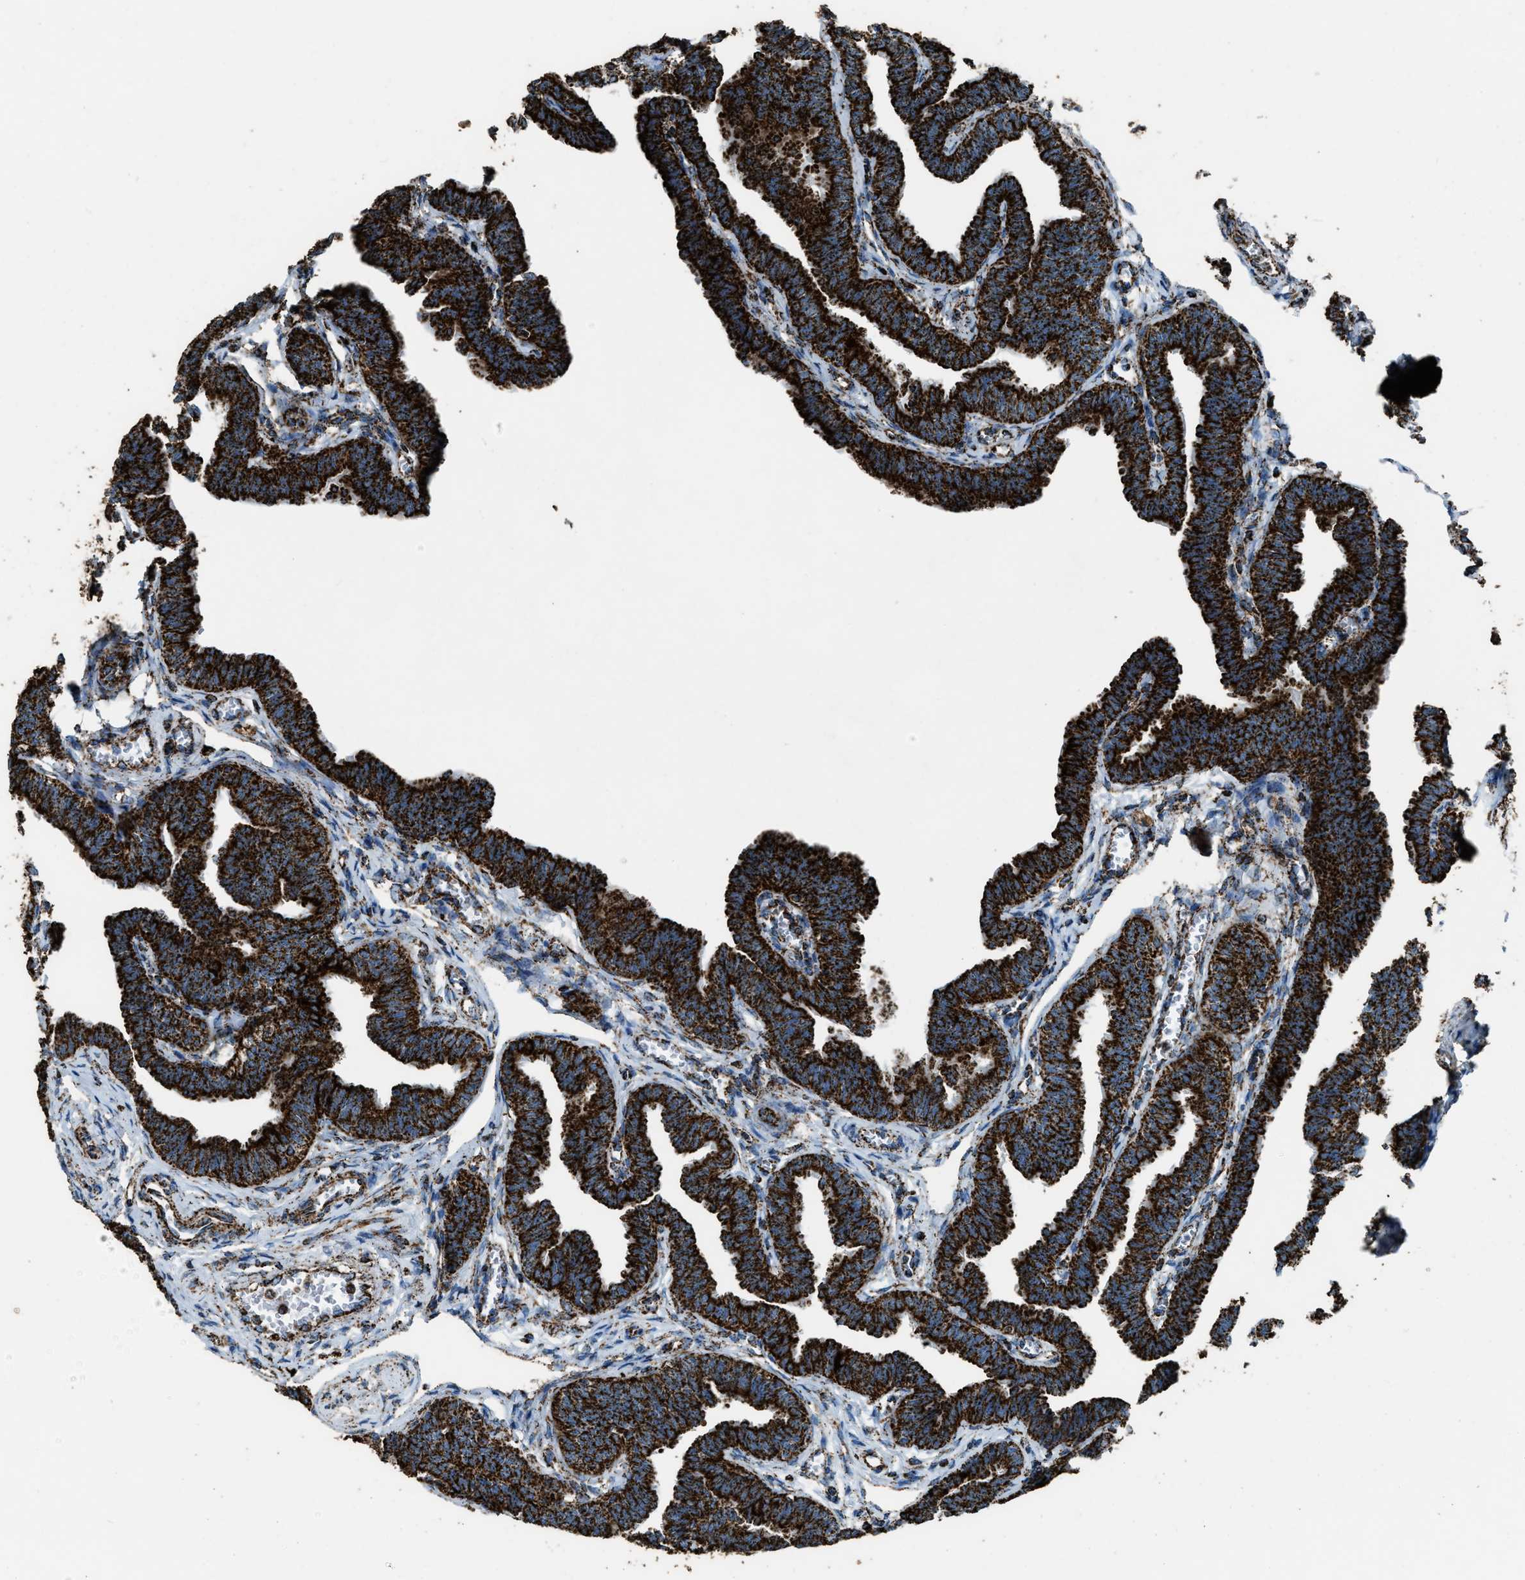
{"staining": {"intensity": "strong", "quantity": ">75%", "location": "cytoplasmic/membranous"}, "tissue": "fallopian tube", "cell_type": "Glandular cells", "image_type": "normal", "snomed": [{"axis": "morphology", "description": "Normal tissue, NOS"}, {"axis": "topography", "description": "Fallopian tube"}, {"axis": "topography", "description": "Ovary"}], "caption": "Glandular cells exhibit strong cytoplasmic/membranous staining in approximately >75% of cells in normal fallopian tube.", "gene": "MDH2", "patient": {"sex": "female", "age": 23}}